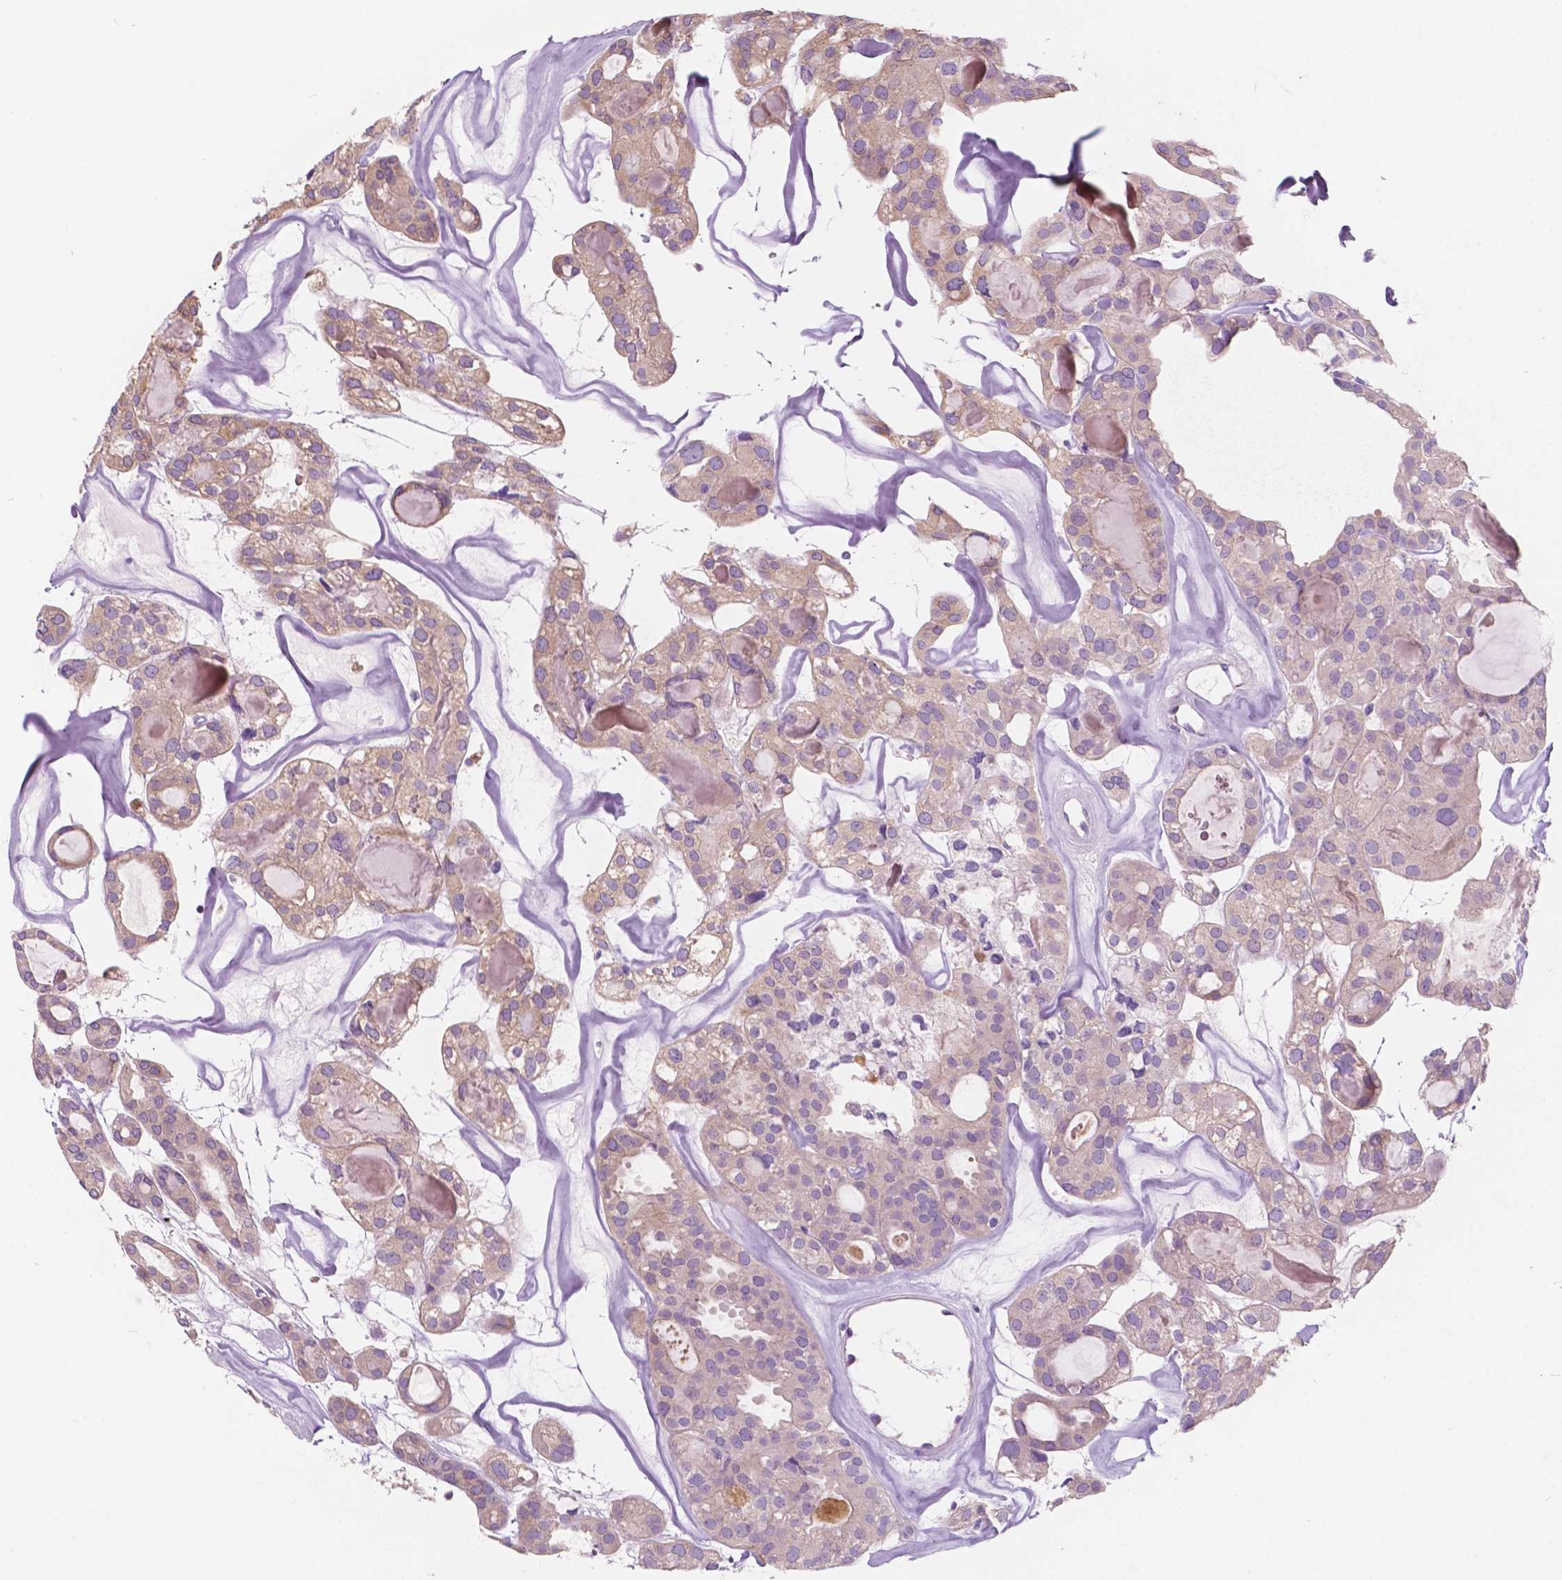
{"staining": {"intensity": "weak", "quantity": "25%-75%", "location": "cytoplasmic/membranous"}, "tissue": "thyroid cancer", "cell_type": "Tumor cells", "image_type": "cancer", "snomed": [{"axis": "morphology", "description": "Follicular adenoma carcinoma, NOS"}, {"axis": "topography", "description": "Thyroid gland"}], "caption": "Immunohistochemistry (DAB) staining of human thyroid follicular adenoma carcinoma exhibits weak cytoplasmic/membranous protein staining in about 25%-75% of tumor cells. (DAB (3,3'-diaminobenzidine) = brown stain, brightfield microscopy at high magnification).", "gene": "SEMA4A", "patient": {"sex": "male", "age": 75}}